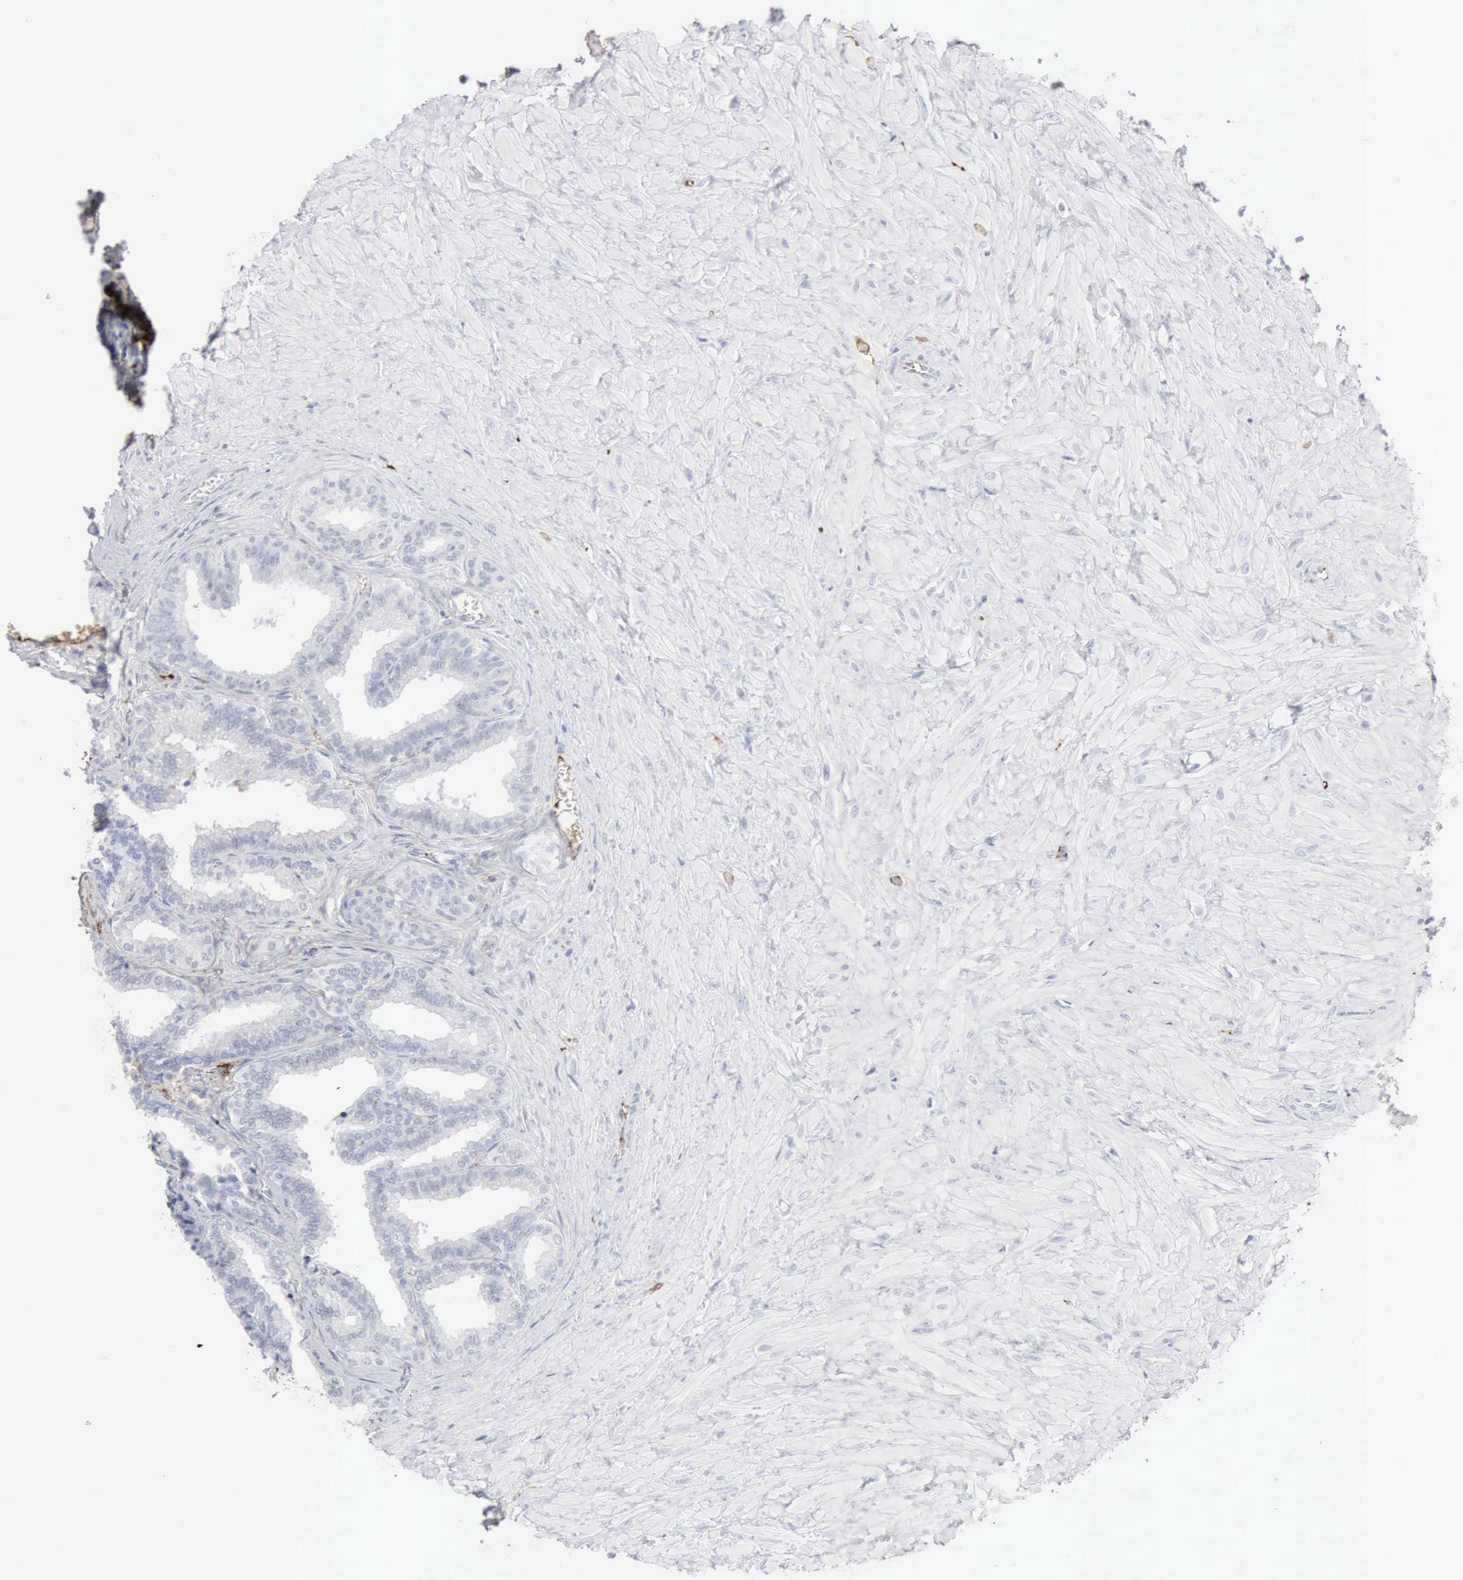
{"staining": {"intensity": "negative", "quantity": "none", "location": "none"}, "tissue": "seminal vesicle", "cell_type": "Glandular cells", "image_type": "normal", "snomed": [{"axis": "morphology", "description": "Normal tissue, NOS"}, {"axis": "topography", "description": "Seminal veicle"}], "caption": "High magnification brightfield microscopy of unremarkable seminal vesicle stained with DAB (brown) and counterstained with hematoxylin (blue): glandular cells show no significant expression. (Immunohistochemistry (ihc), brightfield microscopy, high magnification).", "gene": "C4BPA", "patient": {"sex": "male", "age": 26}}